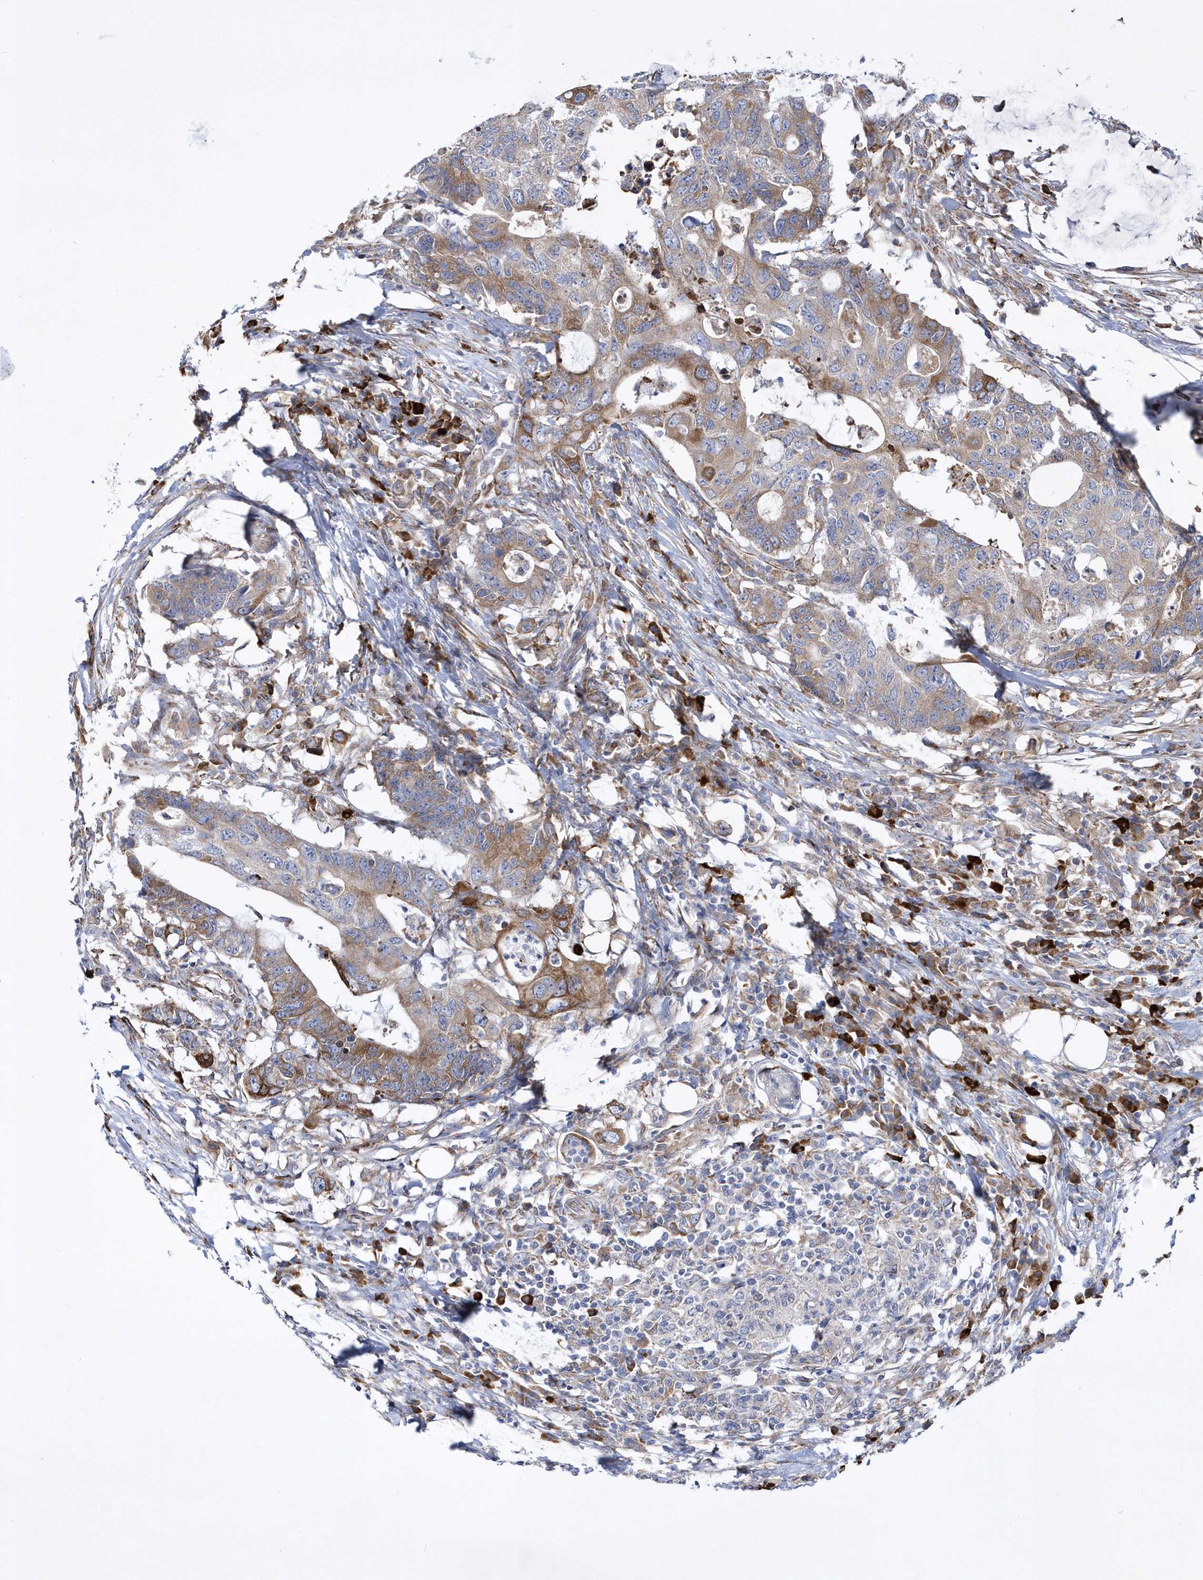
{"staining": {"intensity": "moderate", "quantity": "25%-75%", "location": "cytoplasmic/membranous"}, "tissue": "colorectal cancer", "cell_type": "Tumor cells", "image_type": "cancer", "snomed": [{"axis": "morphology", "description": "Adenocarcinoma, NOS"}, {"axis": "topography", "description": "Colon"}], "caption": "DAB (3,3'-diaminobenzidine) immunohistochemical staining of colorectal adenocarcinoma reveals moderate cytoplasmic/membranous protein expression in about 25%-75% of tumor cells.", "gene": "MED31", "patient": {"sex": "male", "age": 71}}